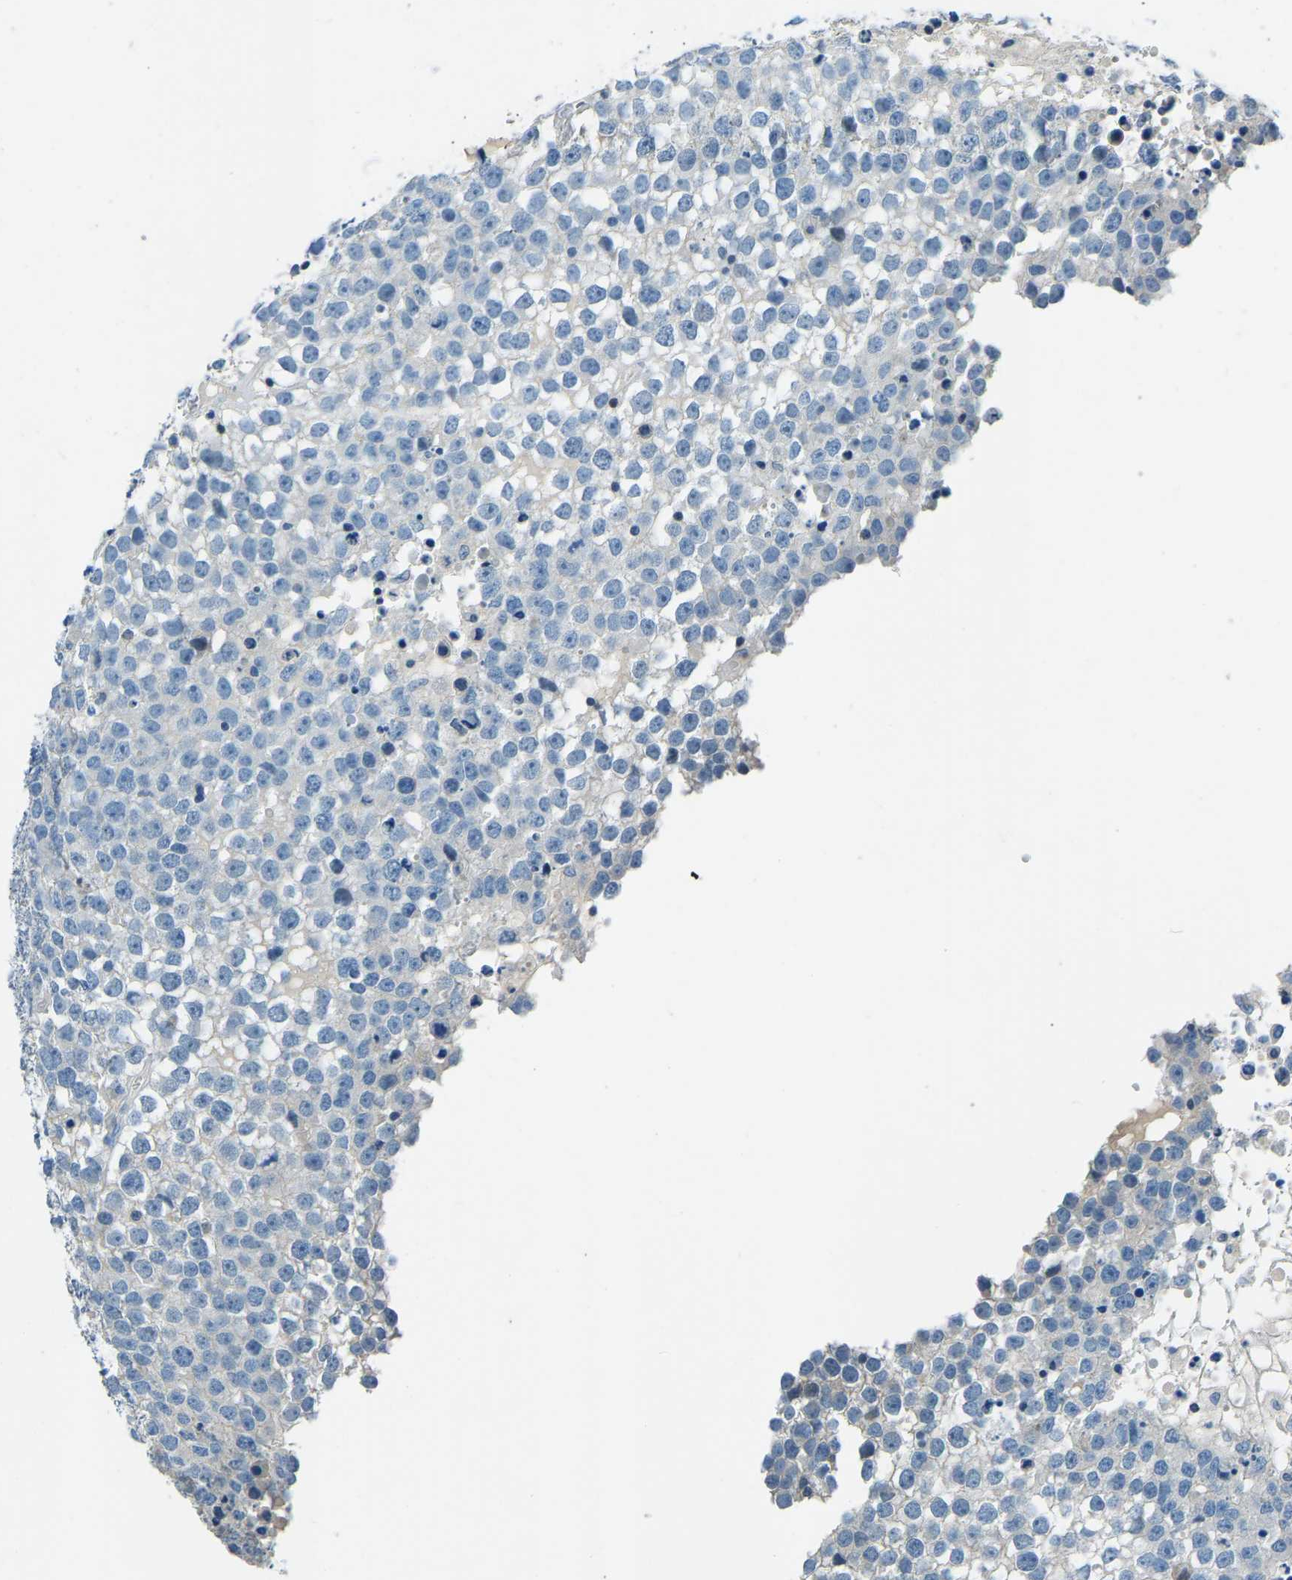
{"staining": {"intensity": "negative", "quantity": "none", "location": "none"}, "tissue": "testis cancer", "cell_type": "Tumor cells", "image_type": "cancer", "snomed": [{"axis": "morphology", "description": "Seminoma, NOS"}, {"axis": "topography", "description": "Testis"}], "caption": "DAB immunohistochemical staining of testis cancer reveals no significant positivity in tumor cells.", "gene": "XIRP1", "patient": {"sex": "male", "age": 65}}